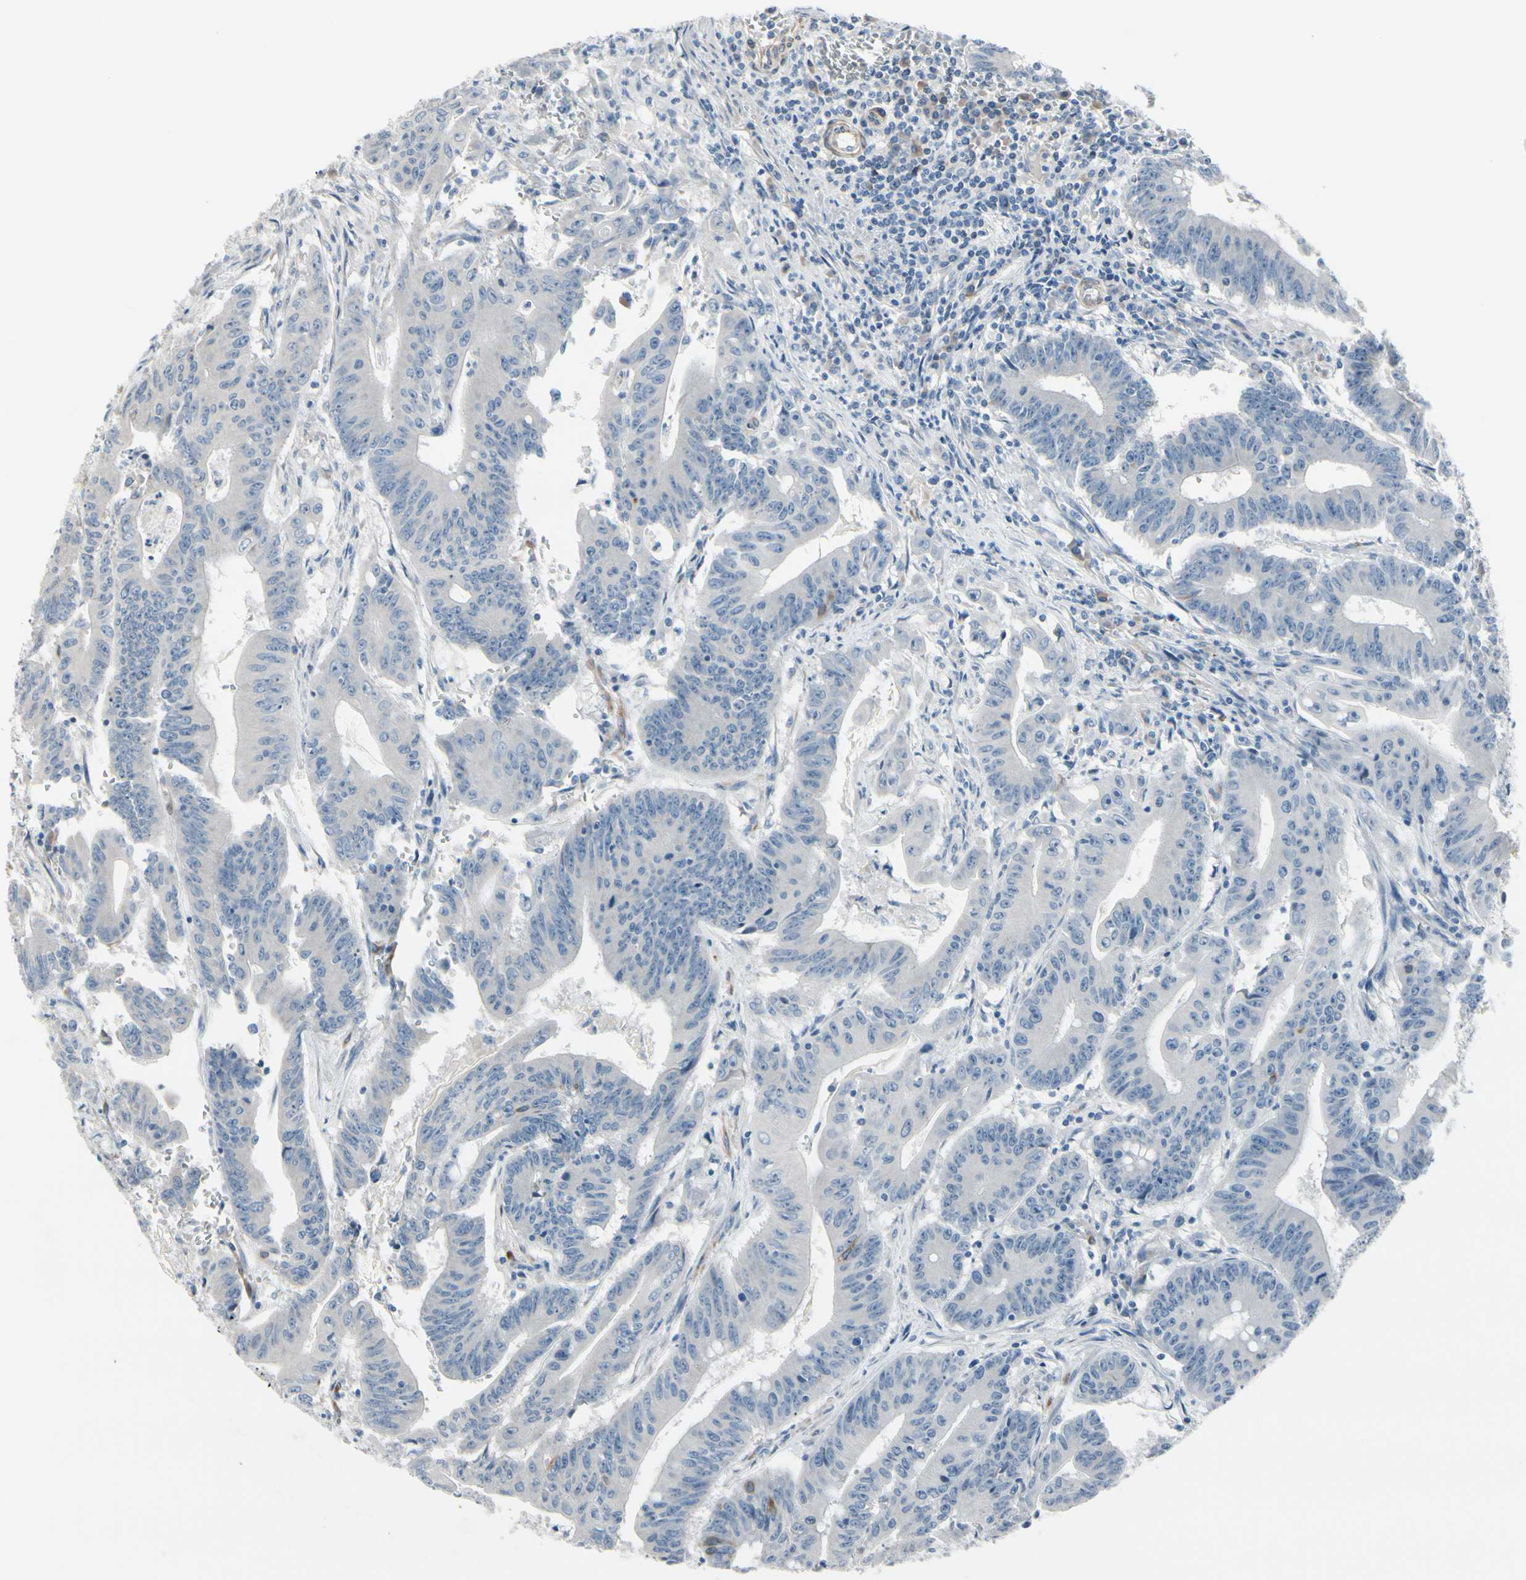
{"staining": {"intensity": "negative", "quantity": "none", "location": "none"}, "tissue": "colorectal cancer", "cell_type": "Tumor cells", "image_type": "cancer", "snomed": [{"axis": "morphology", "description": "Adenocarcinoma, NOS"}, {"axis": "topography", "description": "Colon"}], "caption": "Tumor cells show no significant expression in colorectal cancer (adenocarcinoma).", "gene": "MAP2", "patient": {"sex": "male", "age": 45}}